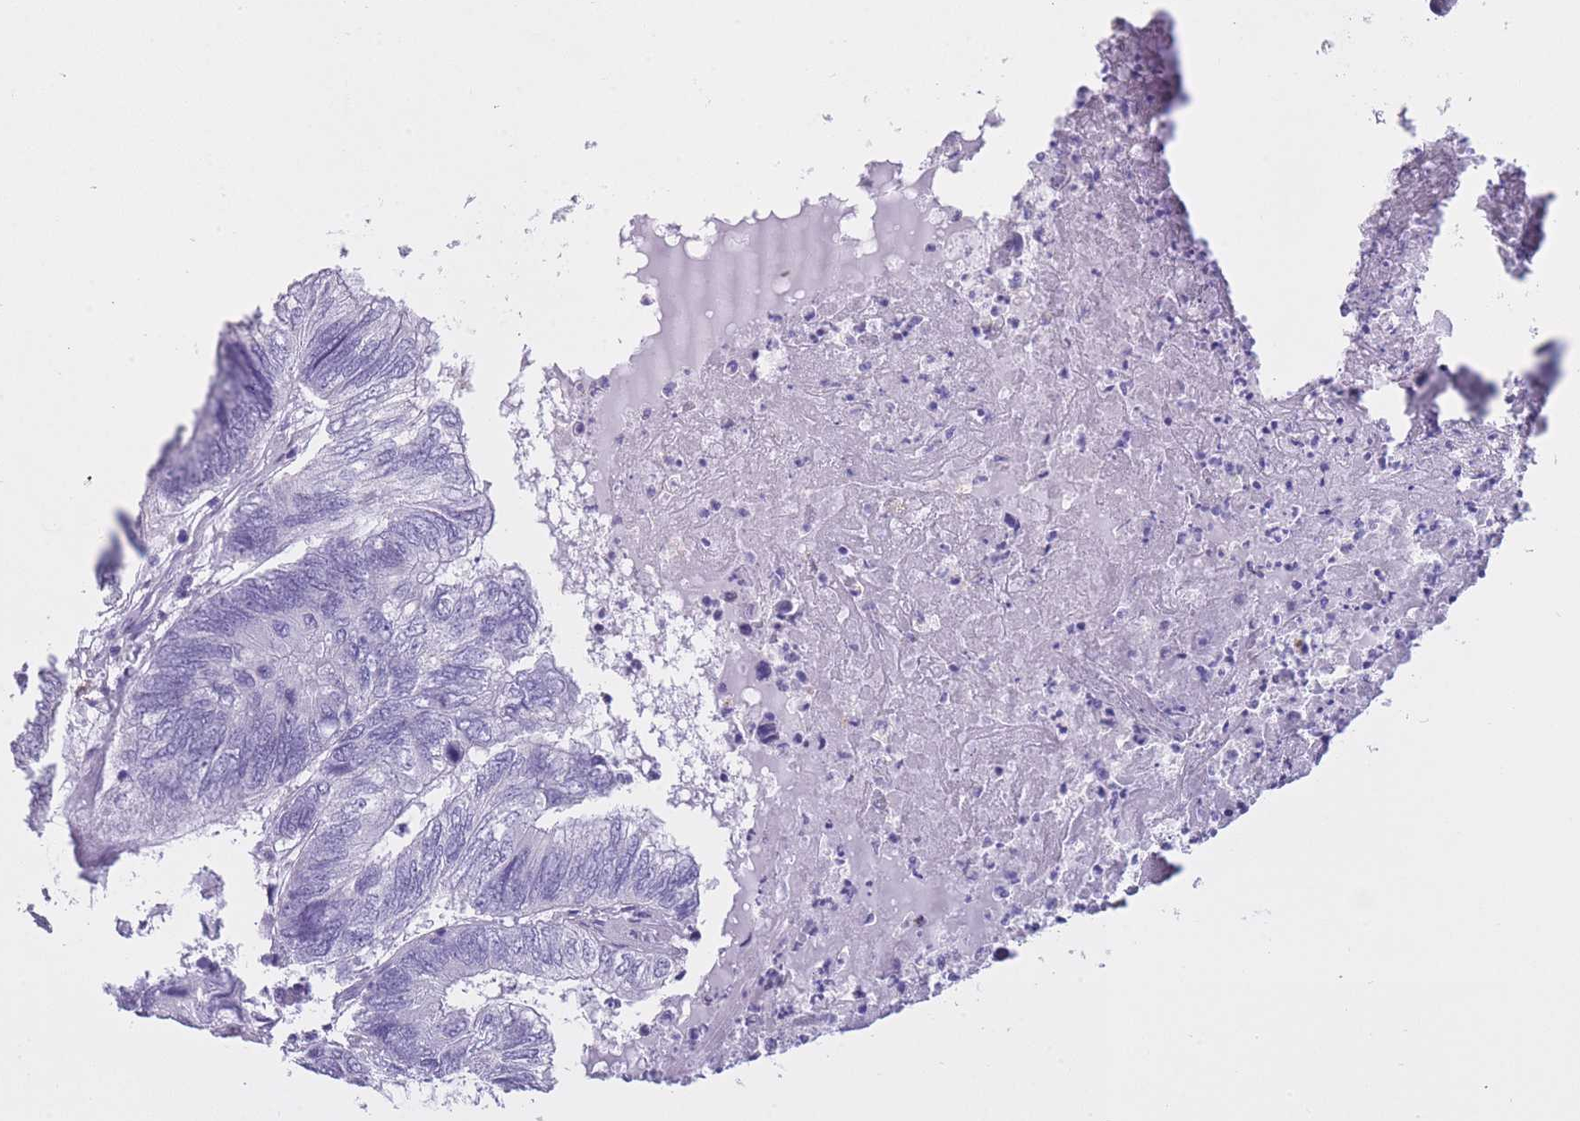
{"staining": {"intensity": "negative", "quantity": "none", "location": "none"}, "tissue": "colorectal cancer", "cell_type": "Tumor cells", "image_type": "cancer", "snomed": [{"axis": "morphology", "description": "Adenocarcinoma, NOS"}, {"axis": "topography", "description": "Colon"}], "caption": "Tumor cells are negative for protein expression in human colorectal adenocarcinoma. Nuclei are stained in blue.", "gene": "ZNF662", "patient": {"sex": "female", "age": 67}}